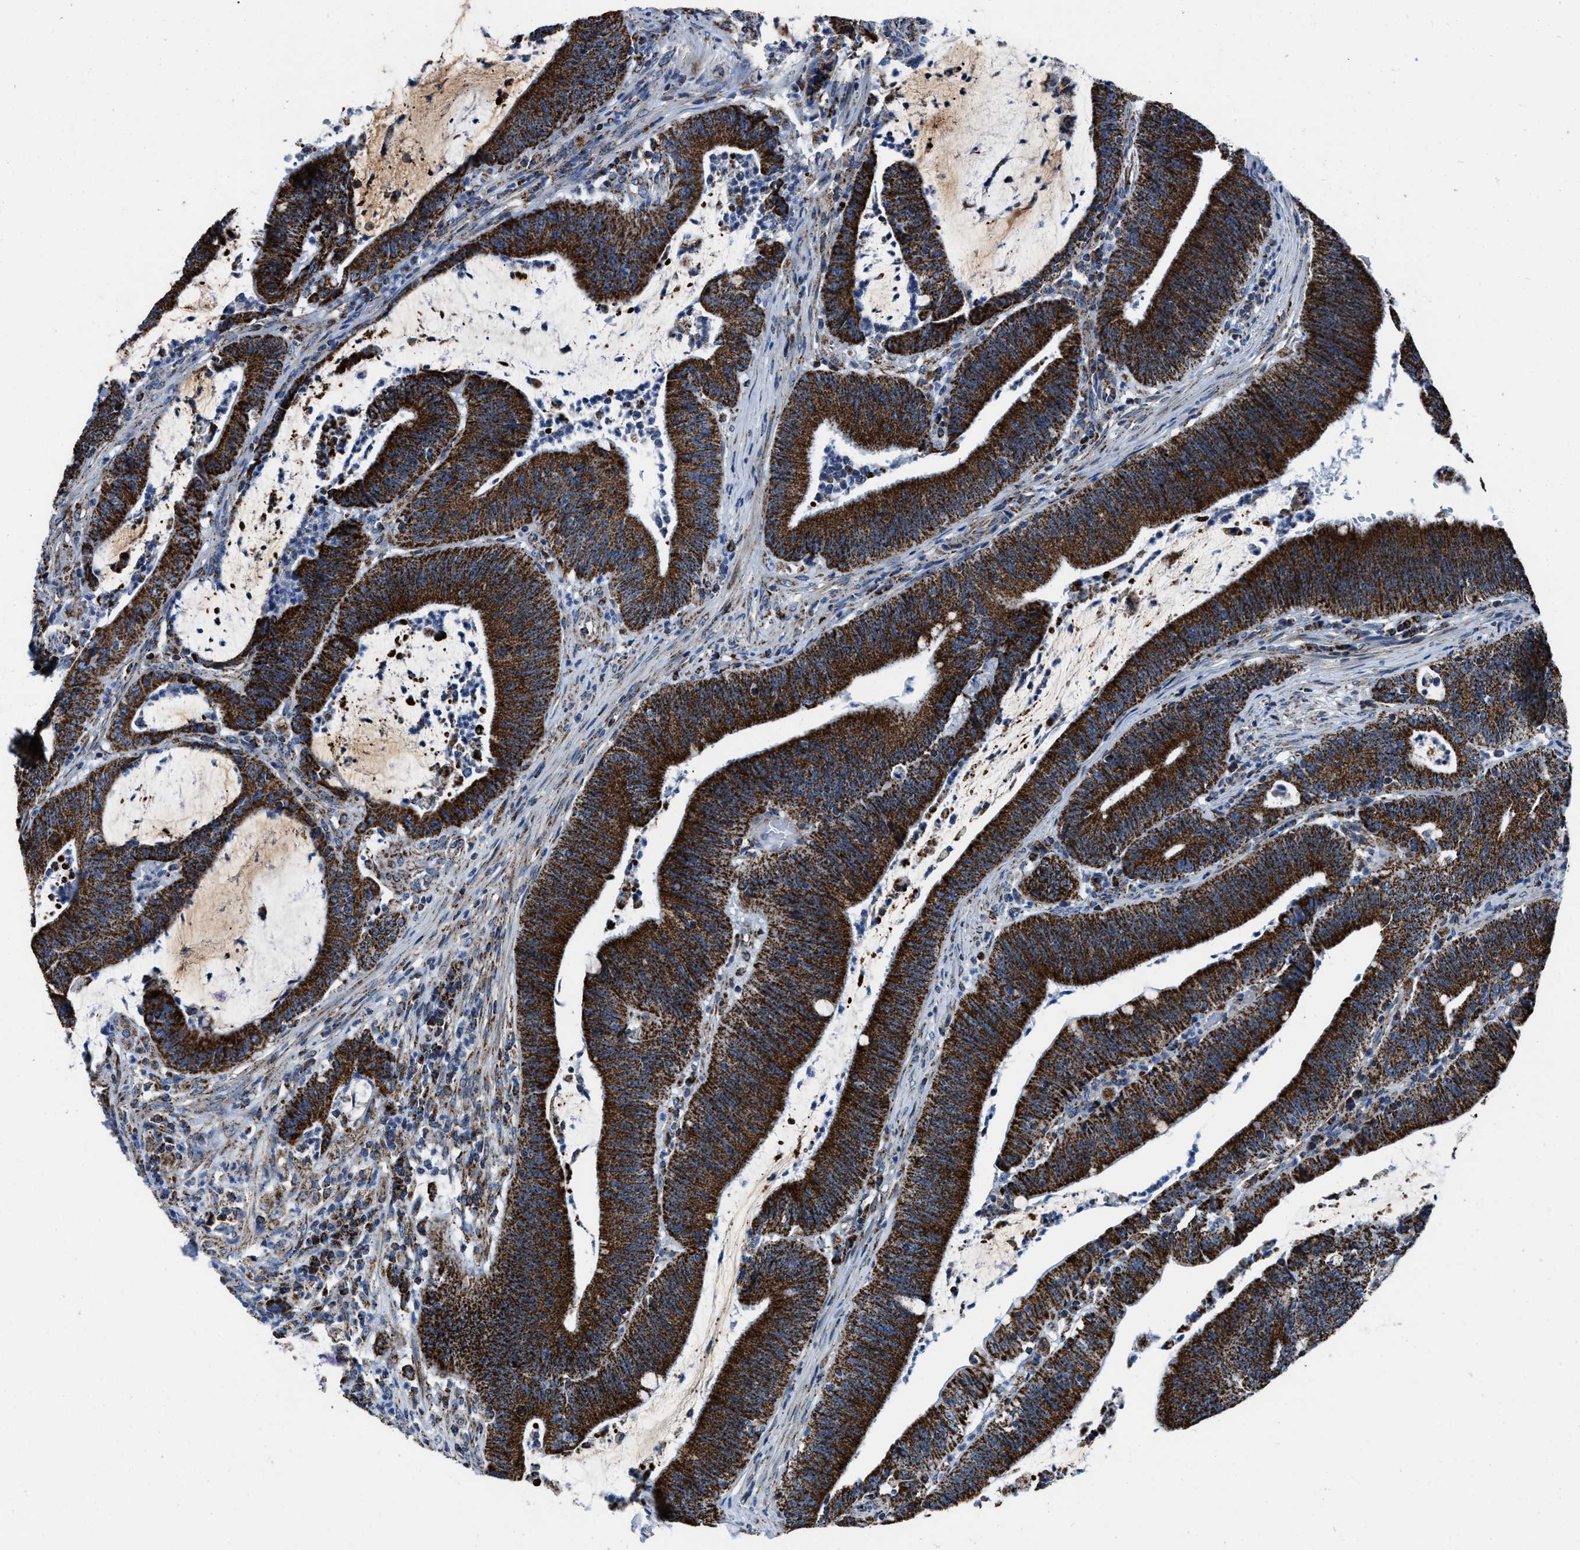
{"staining": {"intensity": "strong", "quantity": ">75%", "location": "cytoplasmic/membranous"}, "tissue": "colorectal cancer", "cell_type": "Tumor cells", "image_type": "cancer", "snomed": [{"axis": "morphology", "description": "Normal tissue, NOS"}, {"axis": "morphology", "description": "Adenocarcinoma, NOS"}, {"axis": "topography", "description": "Rectum"}], "caption": "IHC of adenocarcinoma (colorectal) shows high levels of strong cytoplasmic/membranous staining in approximately >75% of tumor cells. The protein is shown in brown color, while the nuclei are stained blue.", "gene": "NSD3", "patient": {"sex": "female", "age": 66}}